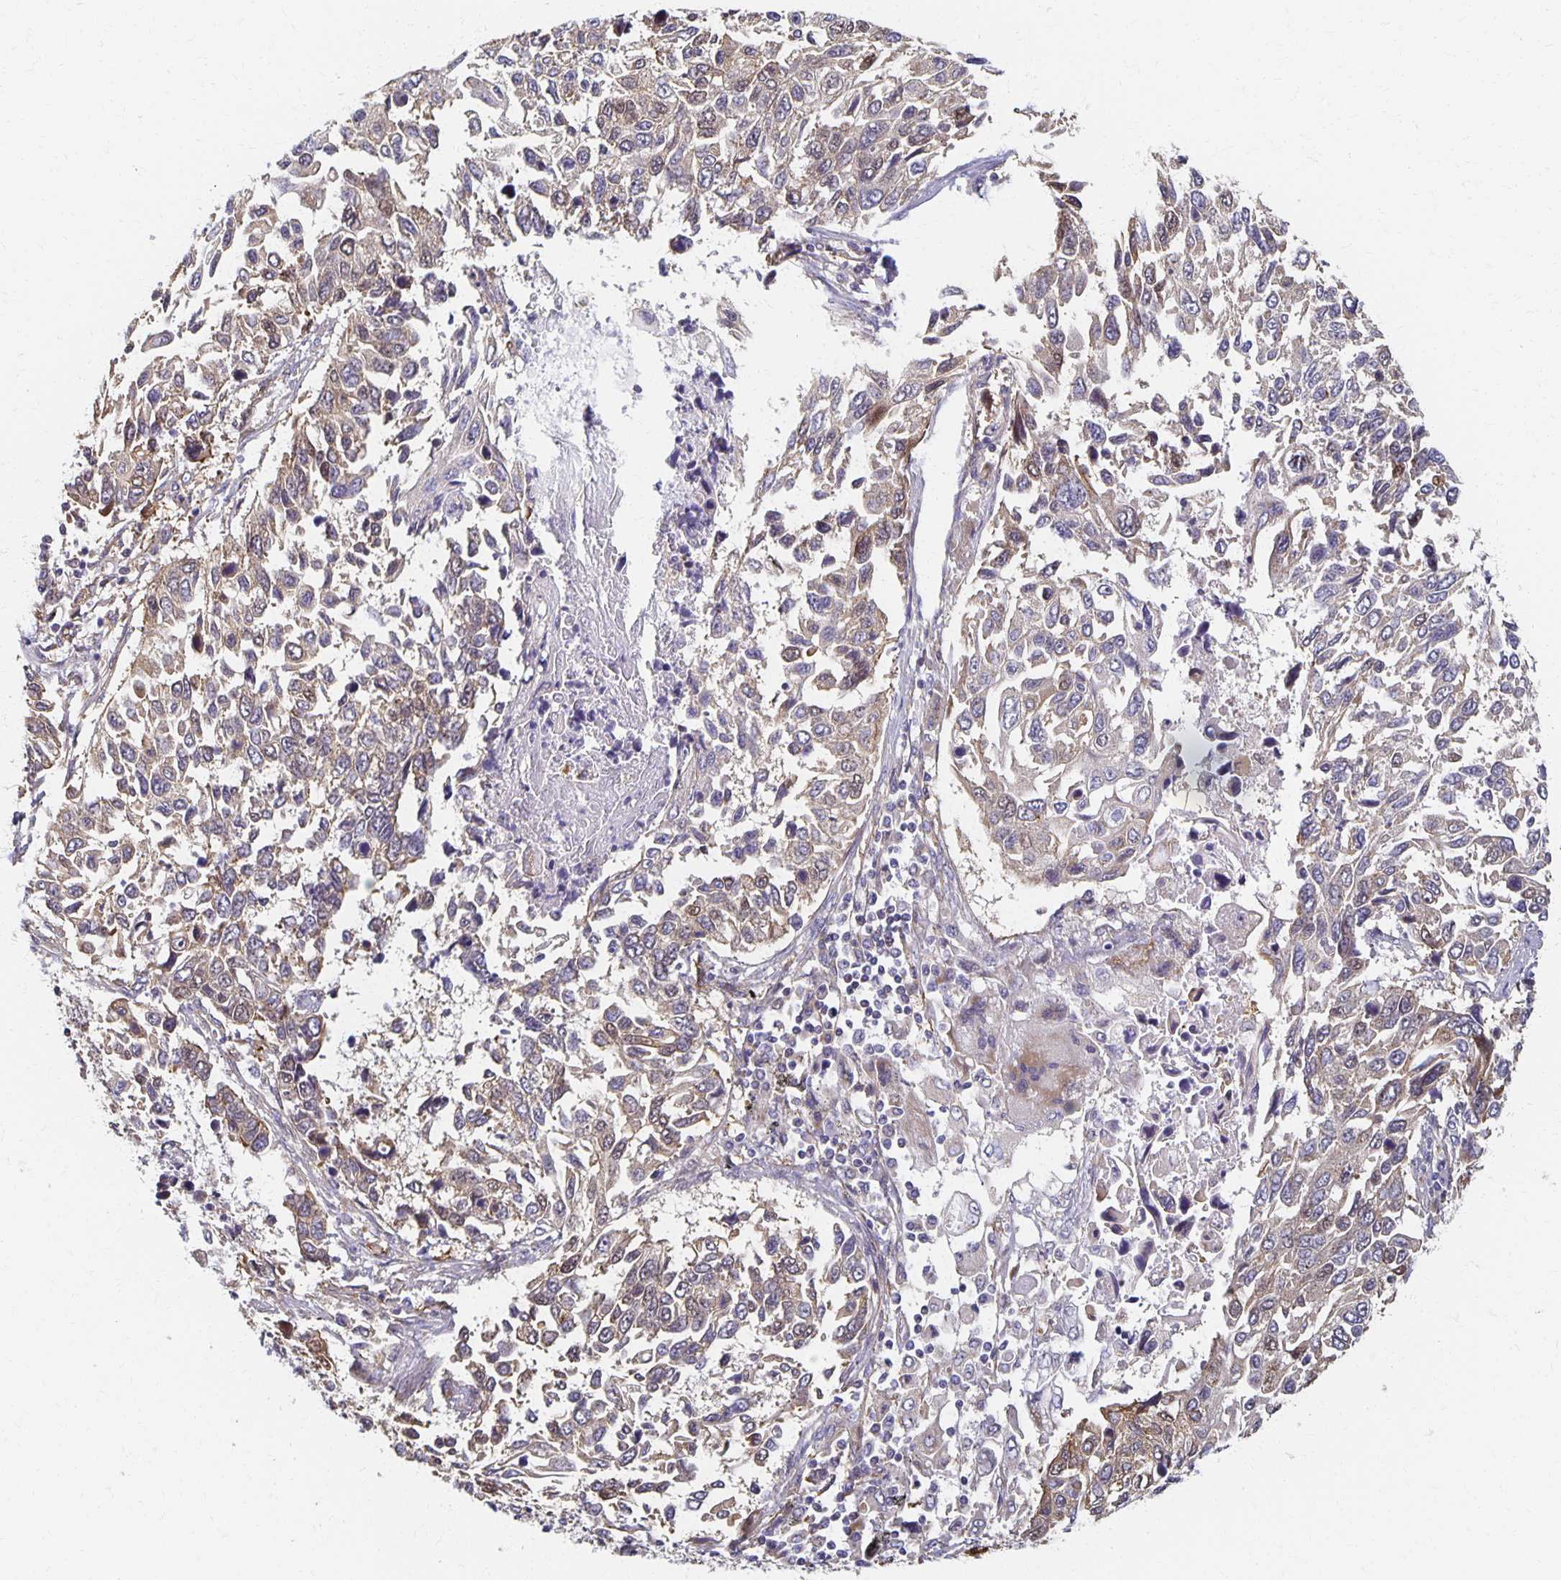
{"staining": {"intensity": "weak", "quantity": "25%-75%", "location": "cytoplasmic/membranous,nuclear"}, "tissue": "lung cancer", "cell_type": "Tumor cells", "image_type": "cancer", "snomed": [{"axis": "morphology", "description": "Squamous cell carcinoma, NOS"}, {"axis": "topography", "description": "Lung"}], "caption": "An IHC micrograph of tumor tissue is shown. Protein staining in brown shows weak cytoplasmic/membranous and nuclear positivity in squamous cell carcinoma (lung) within tumor cells. (Stains: DAB in brown, nuclei in blue, Microscopy: brightfield microscopy at high magnification).", "gene": "SORL1", "patient": {"sex": "male", "age": 62}}